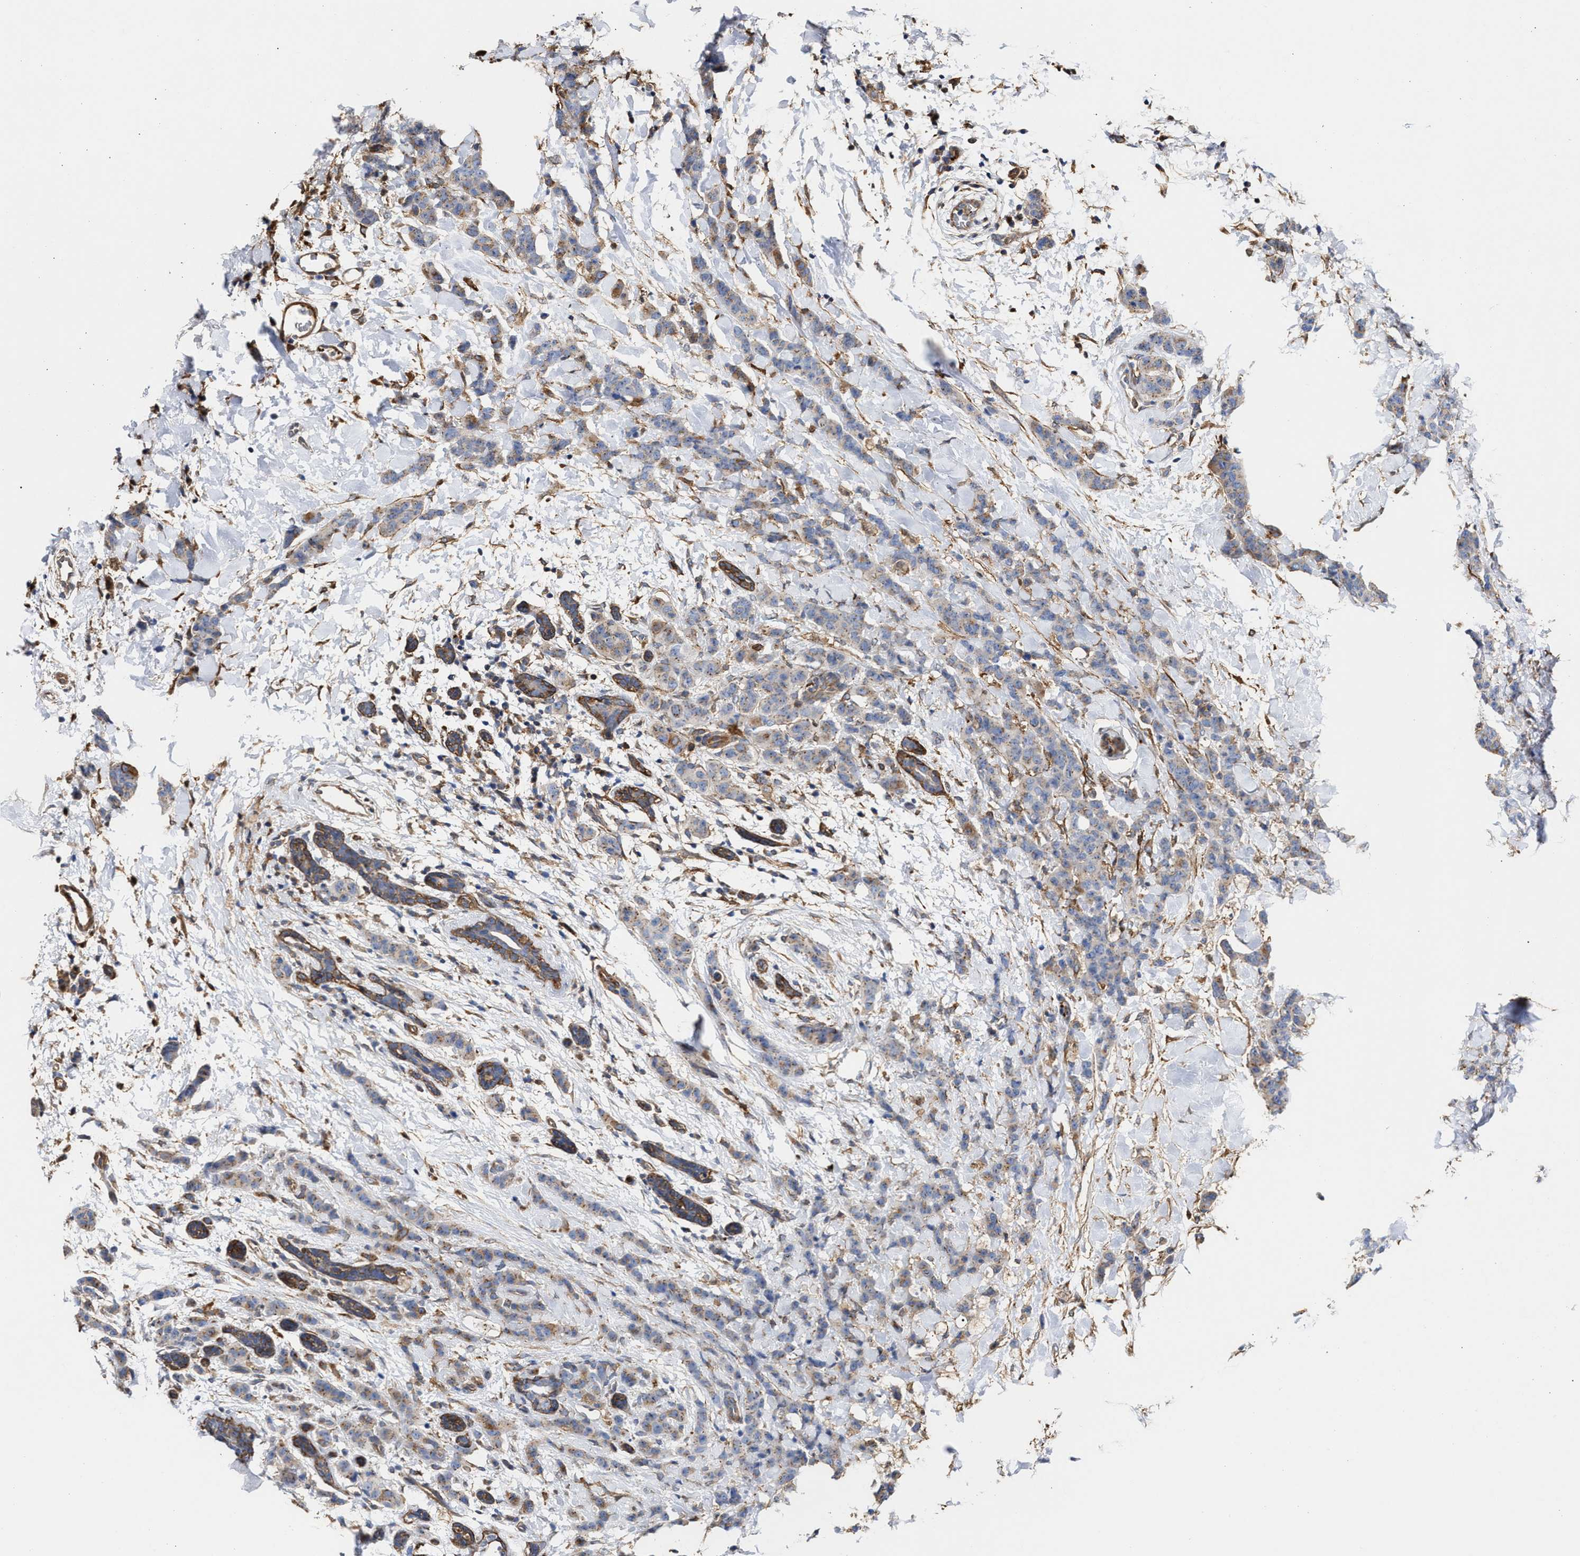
{"staining": {"intensity": "weak", "quantity": "<25%", "location": "cytoplasmic/membranous"}, "tissue": "breast cancer", "cell_type": "Tumor cells", "image_type": "cancer", "snomed": [{"axis": "morphology", "description": "Normal tissue, NOS"}, {"axis": "morphology", "description": "Duct carcinoma"}, {"axis": "topography", "description": "Breast"}], "caption": "This is a histopathology image of immunohistochemistry (IHC) staining of breast infiltrating ductal carcinoma, which shows no positivity in tumor cells.", "gene": "HS3ST5", "patient": {"sex": "female", "age": 40}}